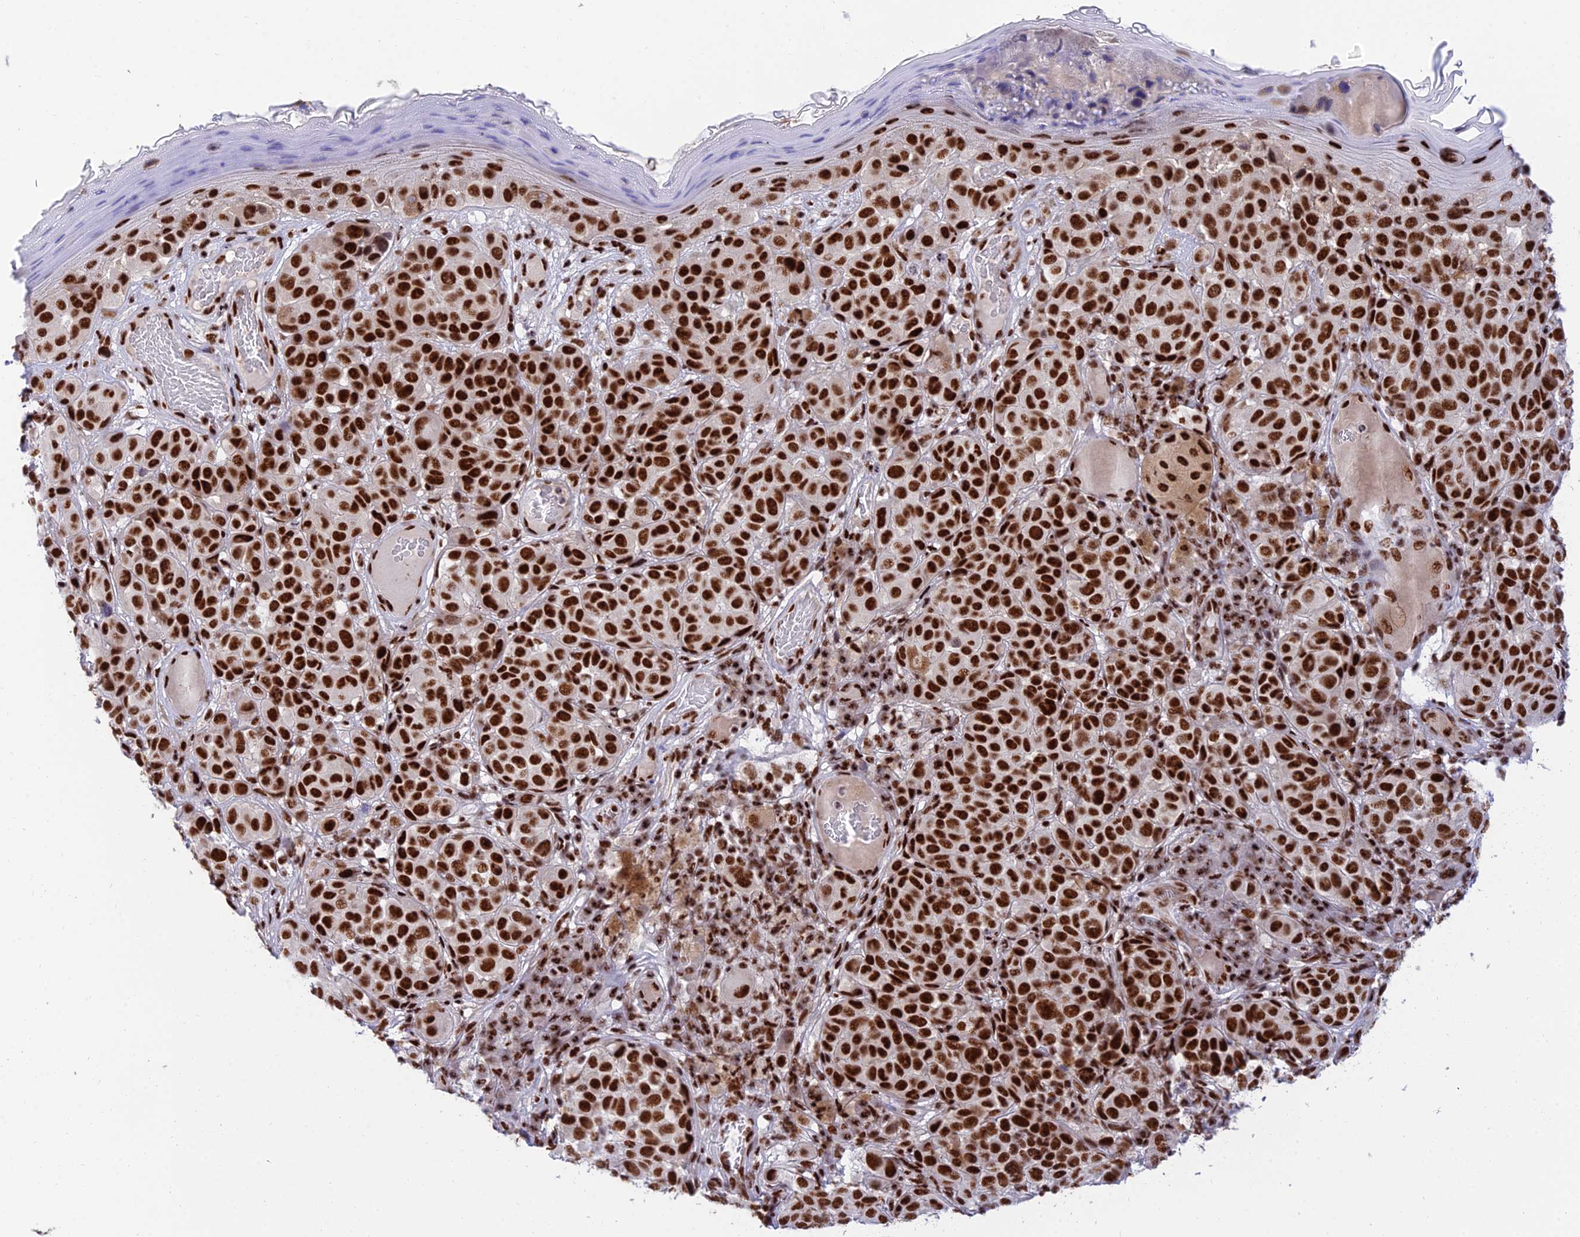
{"staining": {"intensity": "strong", "quantity": ">75%", "location": "nuclear"}, "tissue": "melanoma", "cell_type": "Tumor cells", "image_type": "cancer", "snomed": [{"axis": "morphology", "description": "Malignant melanoma, NOS"}, {"axis": "topography", "description": "Skin"}], "caption": "Protein expression analysis of malignant melanoma exhibits strong nuclear expression in about >75% of tumor cells.", "gene": "USP22", "patient": {"sex": "male", "age": 38}}